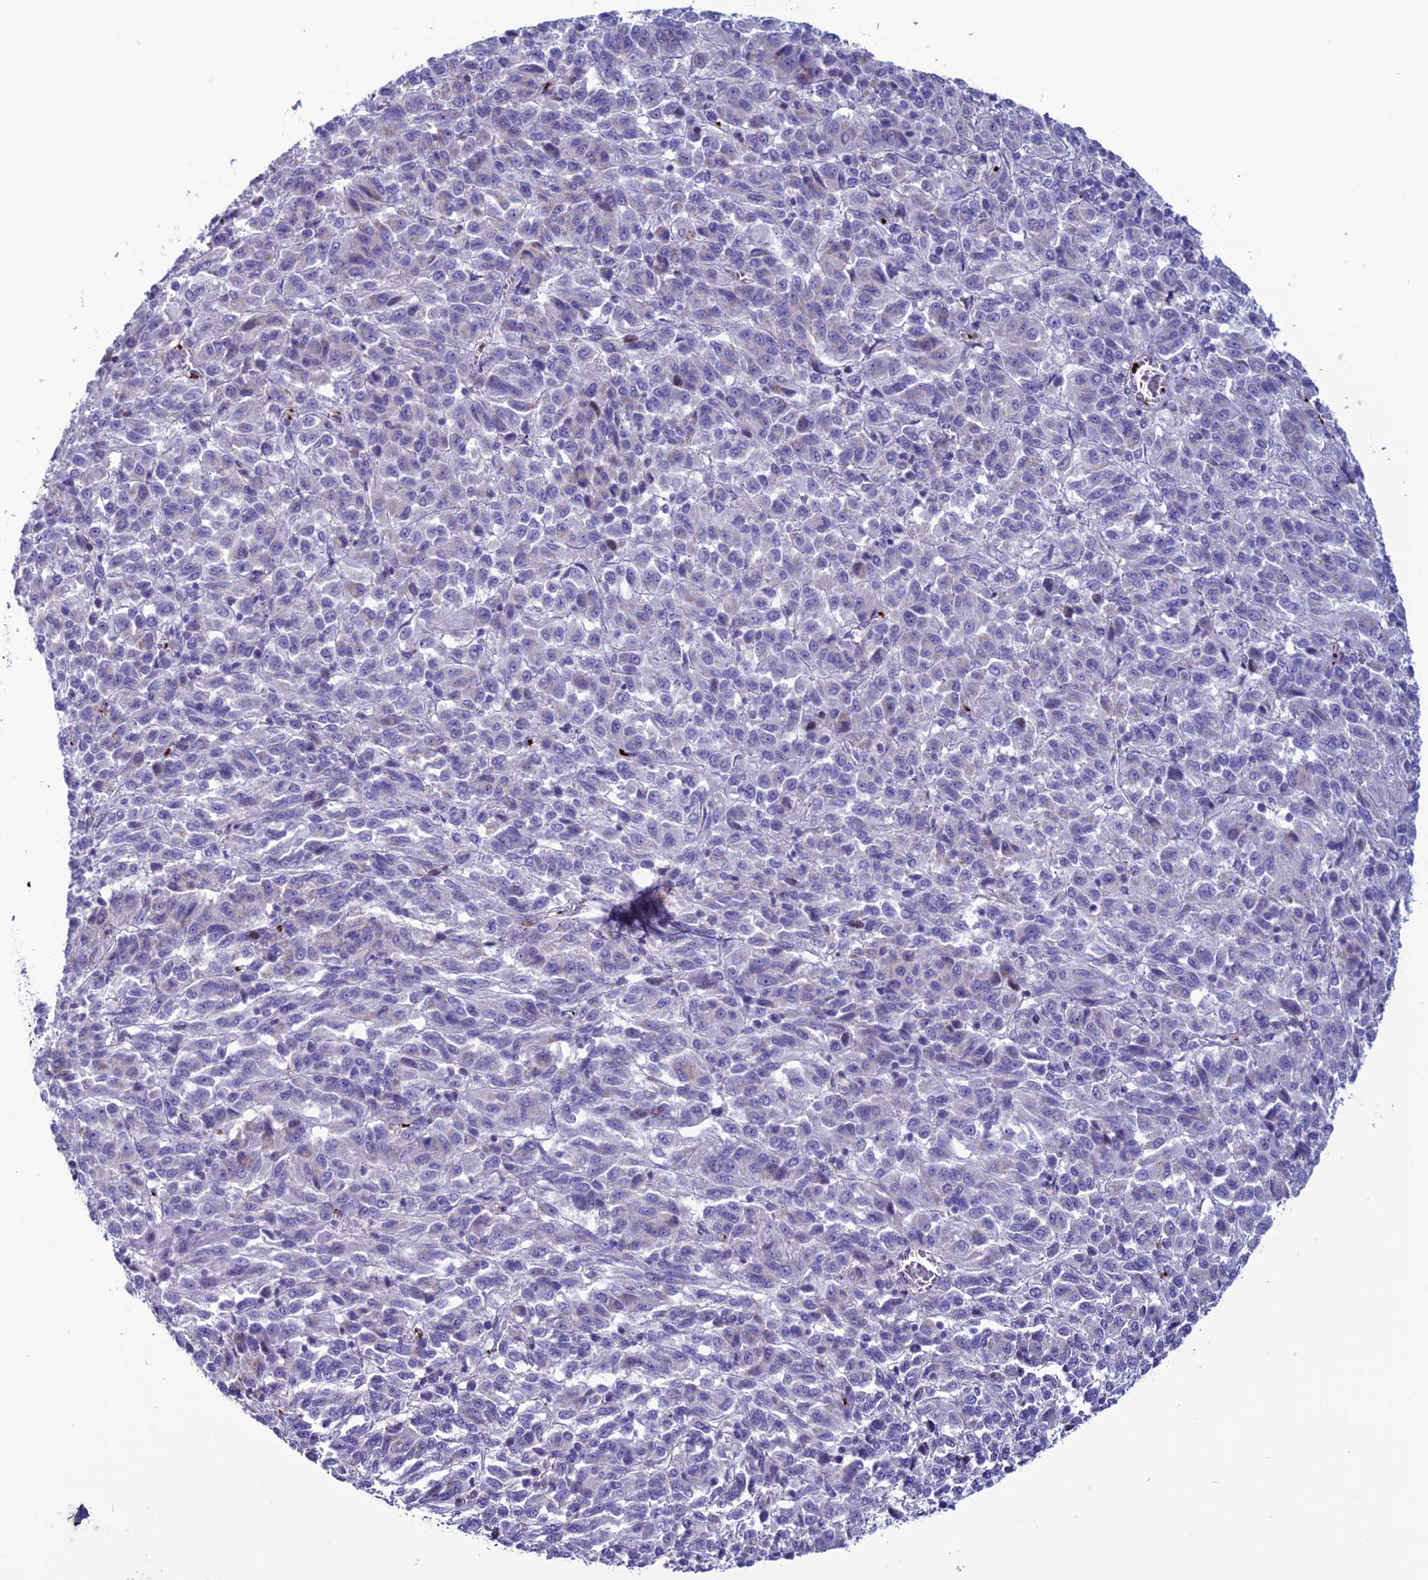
{"staining": {"intensity": "negative", "quantity": "none", "location": "none"}, "tissue": "melanoma", "cell_type": "Tumor cells", "image_type": "cancer", "snomed": [{"axis": "morphology", "description": "Malignant melanoma, Metastatic site"}, {"axis": "topography", "description": "Lung"}], "caption": "An immunohistochemistry (IHC) image of malignant melanoma (metastatic site) is shown. There is no staining in tumor cells of malignant melanoma (metastatic site).", "gene": "C21orf140", "patient": {"sex": "male", "age": 64}}